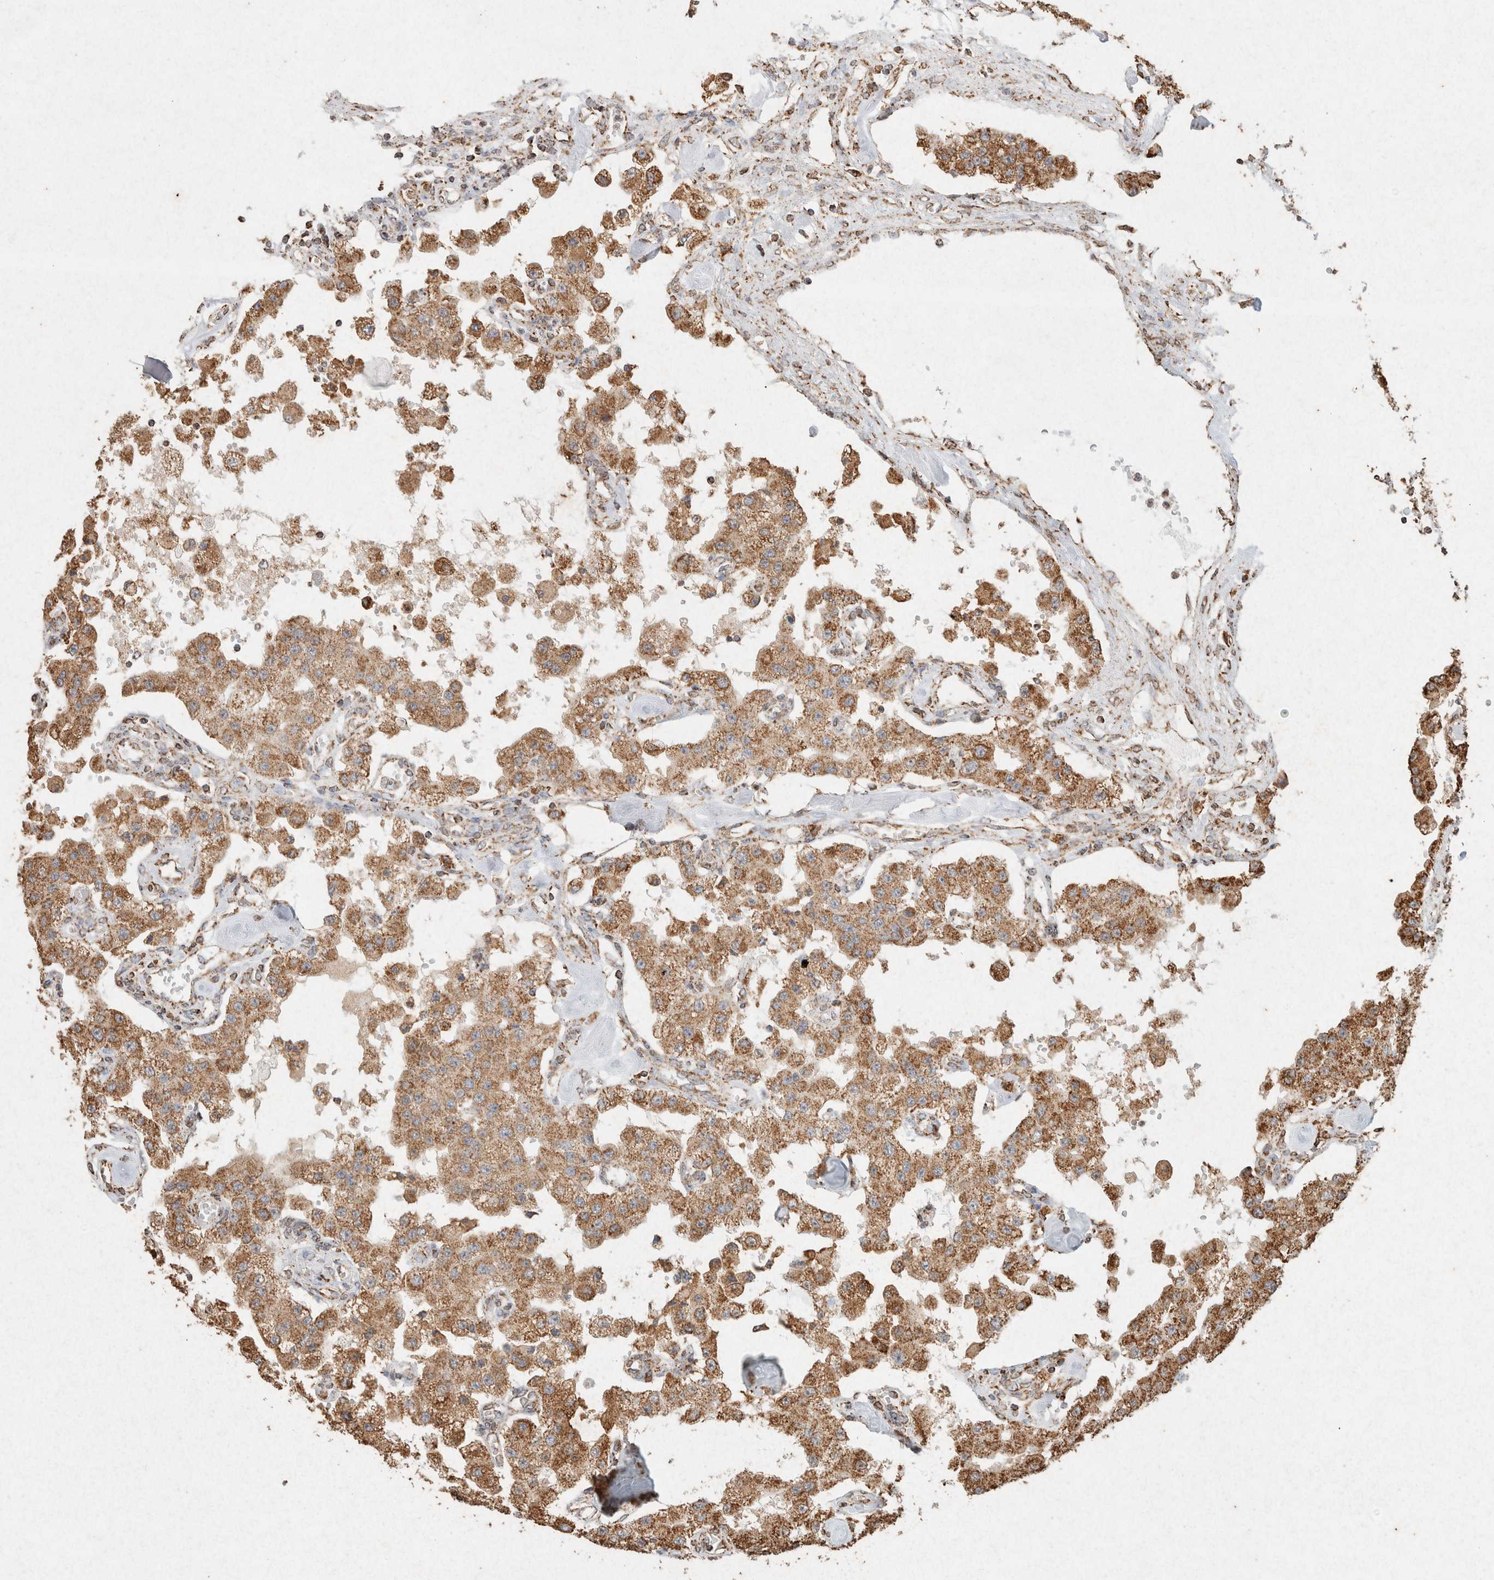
{"staining": {"intensity": "moderate", "quantity": ">75%", "location": "cytoplasmic/membranous"}, "tissue": "carcinoid", "cell_type": "Tumor cells", "image_type": "cancer", "snomed": [{"axis": "morphology", "description": "Carcinoid, malignant, NOS"}, {"axis": "topography", "description": "Pancreas"}], "caption": "Carcinoid stained for a protein (brown) displays moderate cytoplasmic/membranous positive staining in about >75% of tumor cells.", "gene": "SDC2", "patient": {"sex": "male", "age": 41}}